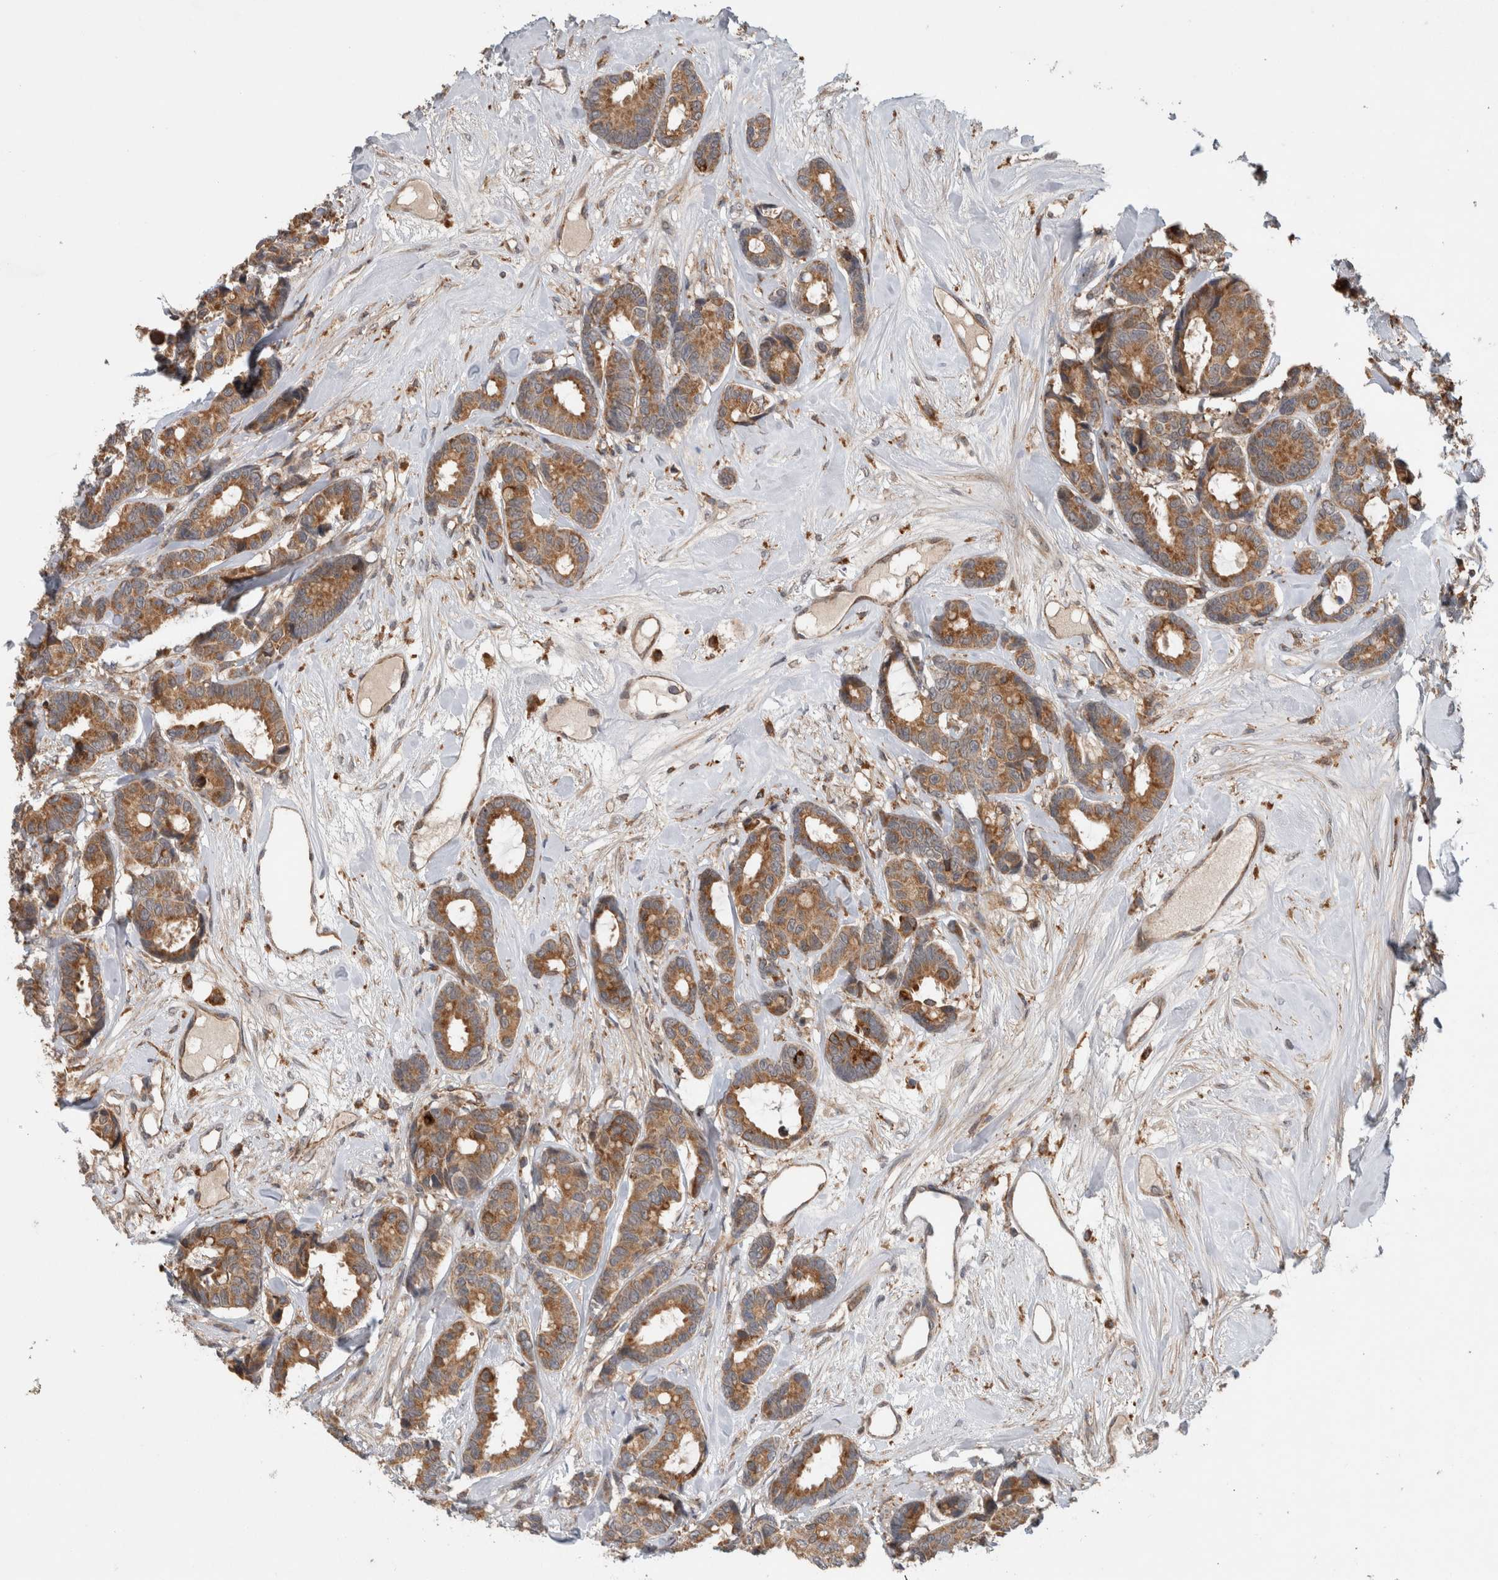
{"staining": {"intensity": "moderate", "quantity": ">75%", "location": "cytoplasmic/membranous"}, "tissue": "breast cancer", "cell_type": "Tumor cells", "image_type": "cancer", "snomed": [{"axis": "morphology", "description": "Duct carcinoma"}, {"axis": "topography", "description": "Breast"}], "caption": "Immunohistochemical staining of human breast infiltrating ductal carcinoma shows medium levels of moderate cytoplasmic/membranous staining in approximately >75% of tumor cells. (DAB IHC, brown staining for protein, blue staining for nuclei).", "gene": "ADGRL3", "patient": {"sex": "female", "age": 87}}